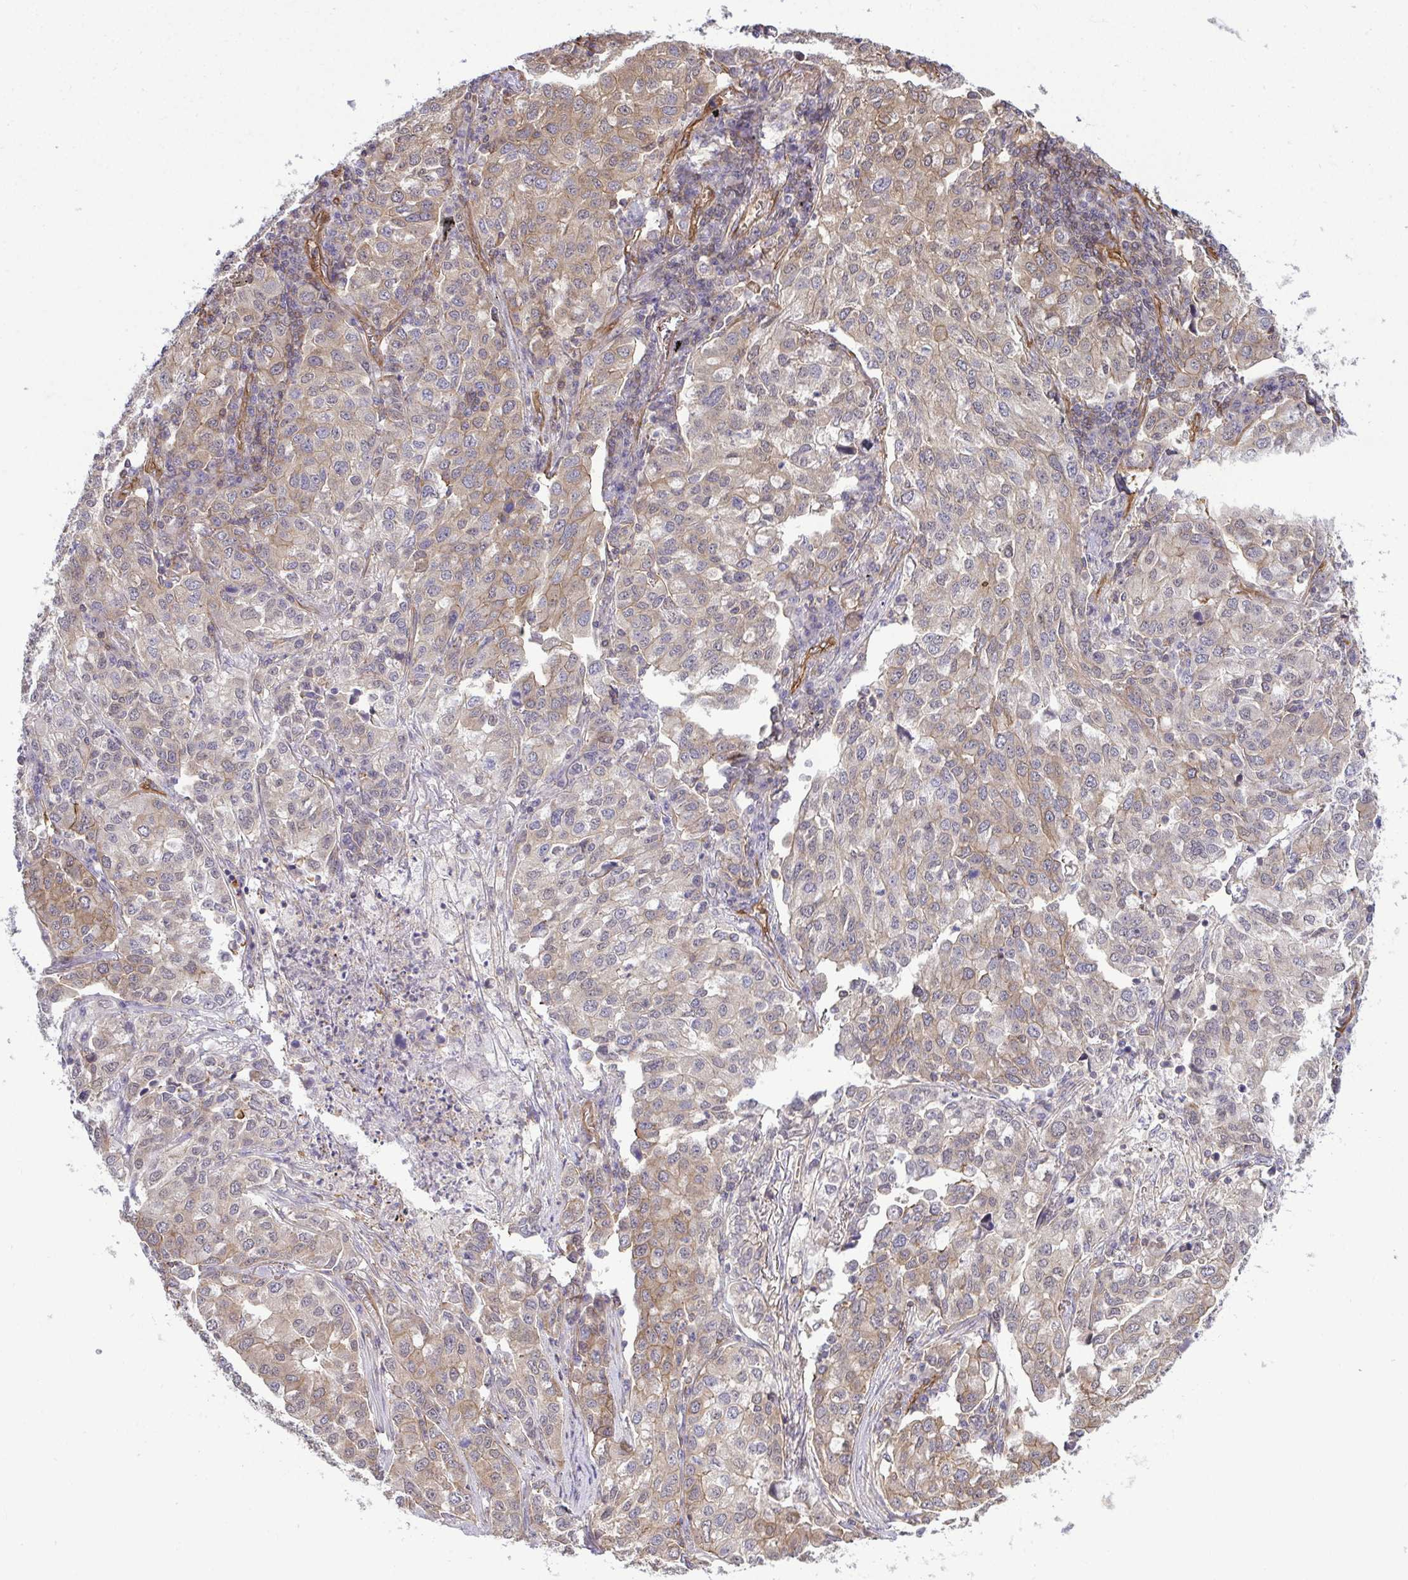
{"staining": {"intensity": "moderate", "quantity": "25%-75%", "location": "cytoplasmic/membranous"}, "tissue": "lung cancer", "cell_type": "Tumor cells", "image_type": "cancer", "snomed": [{"axis": "morphology", "description": "Adenocarcinoma, NOS"}, {"axis": "morphology", "description": "Adenocarcinoma, metastatic, NOS"}, {"axis": "topography", "description": "Lymph node"}, {"axis": "topography", "description": "Lung"}], "caption": "Immunohistochemistry (DAB (3,3'-diaminobenzidine)) staining of lung cancer demonstrates moderate cytoplasmic/membranous protein staining in approximately 25%-75% of tumor cells. Immunohistochemistry (ihc) stains the protein of interest in brown and the nuclei are stained blue.", "gene": "FUT10", "patient": {"sex": "female", "age": 65}}